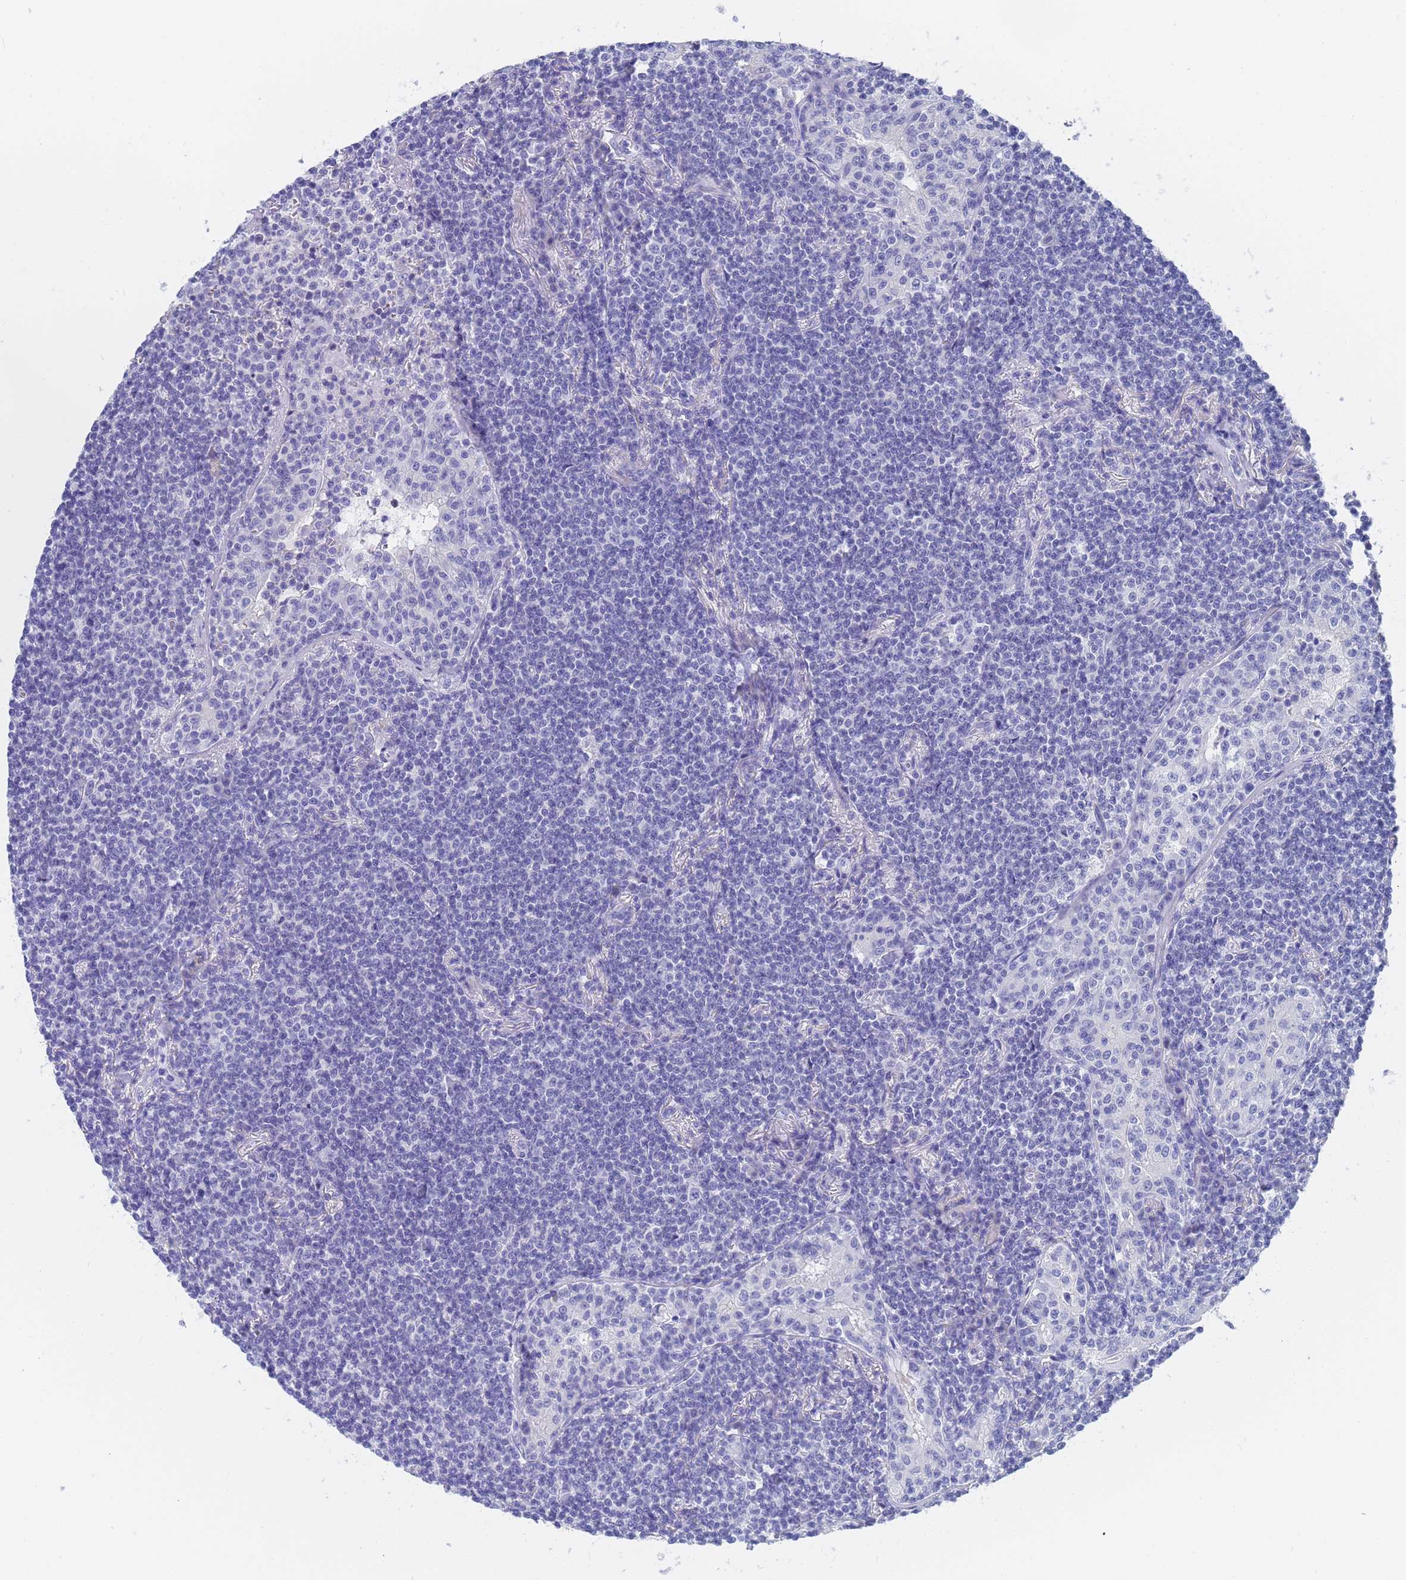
{"staining": {"intensity": "negative", "quantity": "none", "location": "none"}, "tissue": "lymphoma", "cell_type": "Tumor cells", "image_type": "cancer", "snomed": [{"axis": "morphology", "description": "Malignant lymphoma, non-Hodgkin's type, Low grade"}, {"axis": "topography", "description": "Lung"}], "caption": "There is no significant positivity in tumor cells of low-grade malignant lymphoma, non-Hodgkin's type. (Stains: DAB IHC with hematoxylin counter stain, Microscopy: brightfield microscopy at high magnification).", "gene": "STATH", "patient": {"sex": "female", "age": 71}}